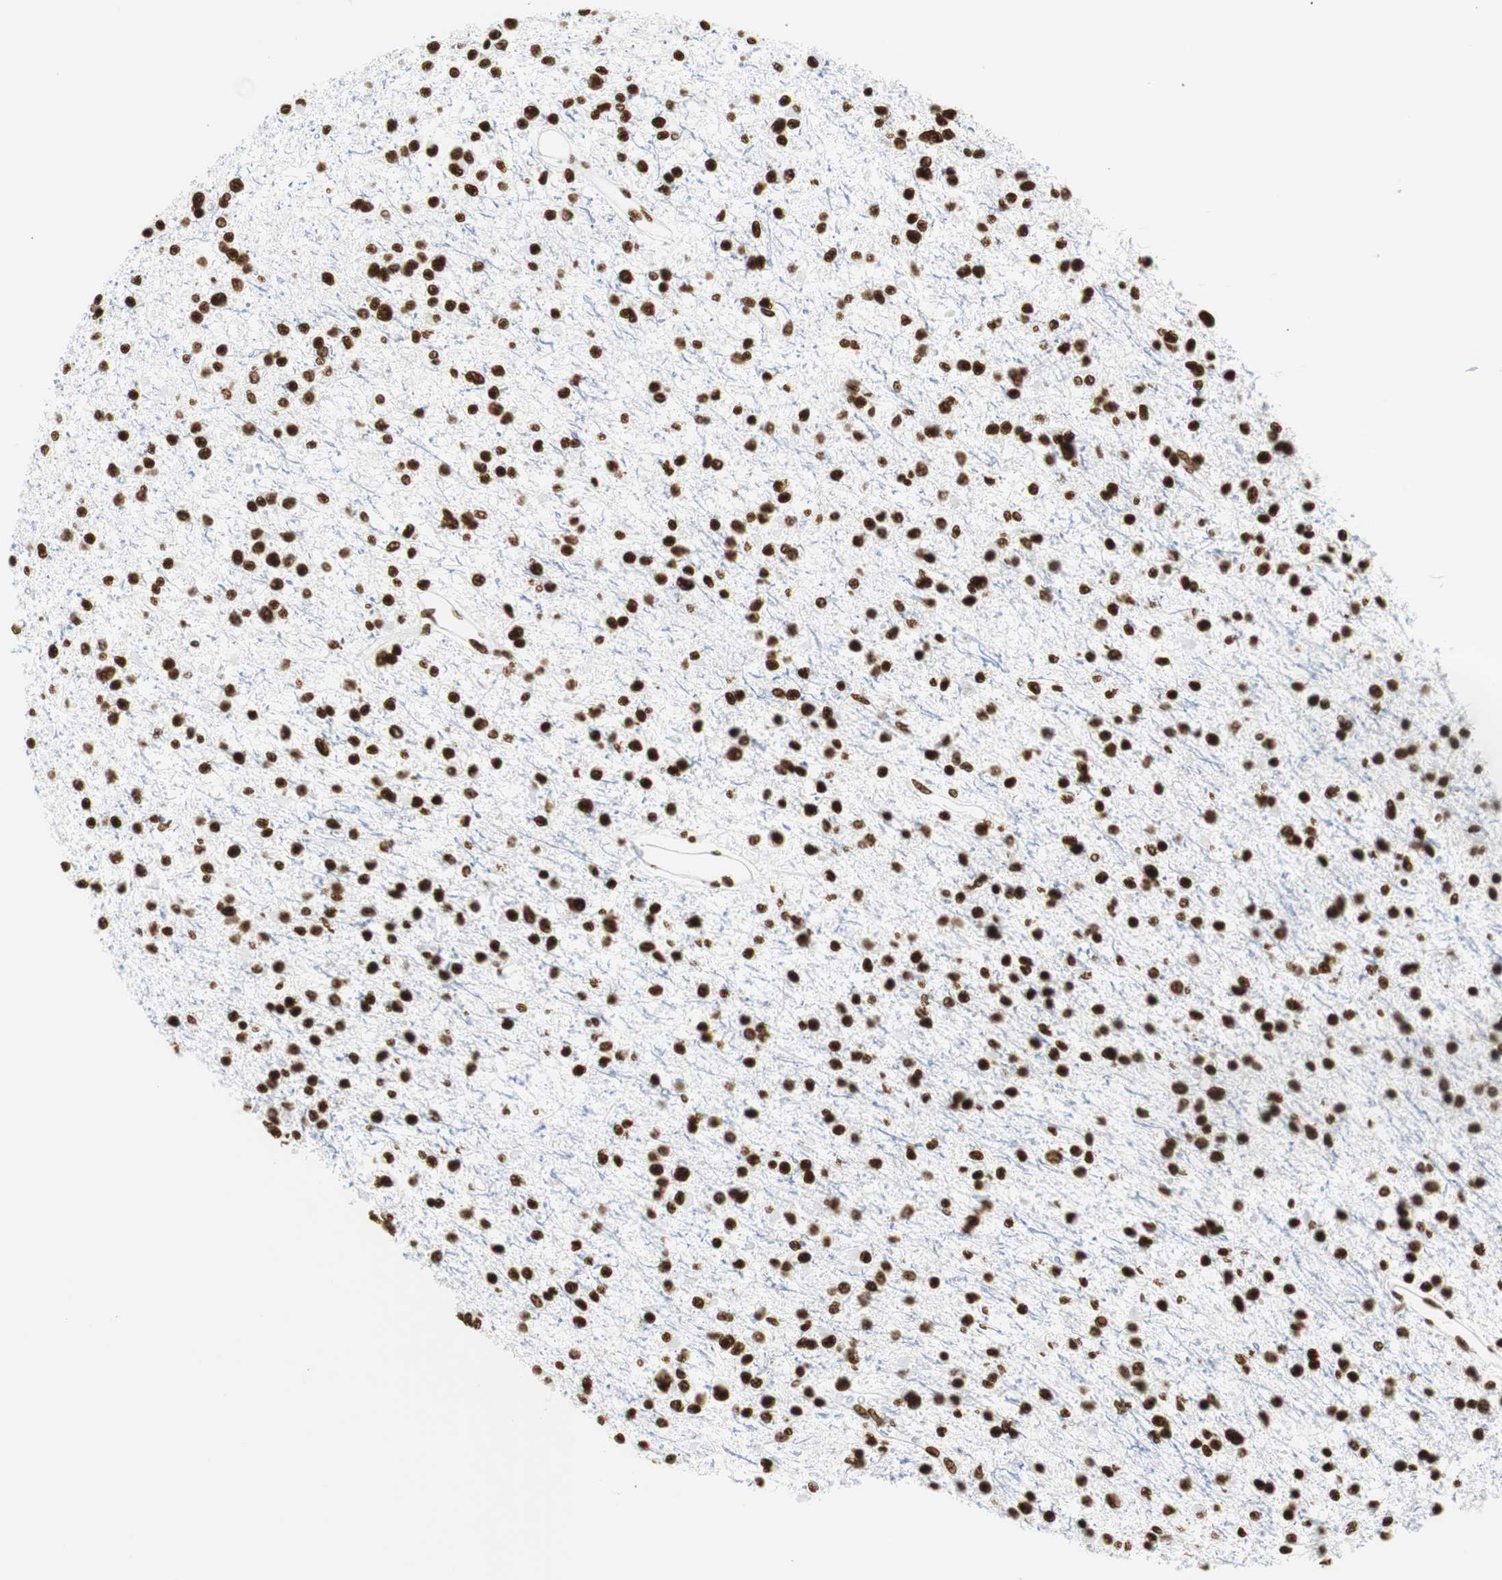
{"staining": {"intensity": "strong", "quantity": ">75%", "location": "nuclear"}, "tissue": "glioma", "cell_type": "Tumor cells", "image_type": "cancer", "snomed": [{"axis": "morphology", "description": "Glioma, malignant, Low grade"}, {"axis": "topography", "description": "Brain"}], "caption": "The image displays a brown stain indicating the presence of a protein in the nuclear of tumor cells in malignant glioma (low-grade).", "gene": "HNRNPH2", "patient": {"sex": "female", "age": 22}}